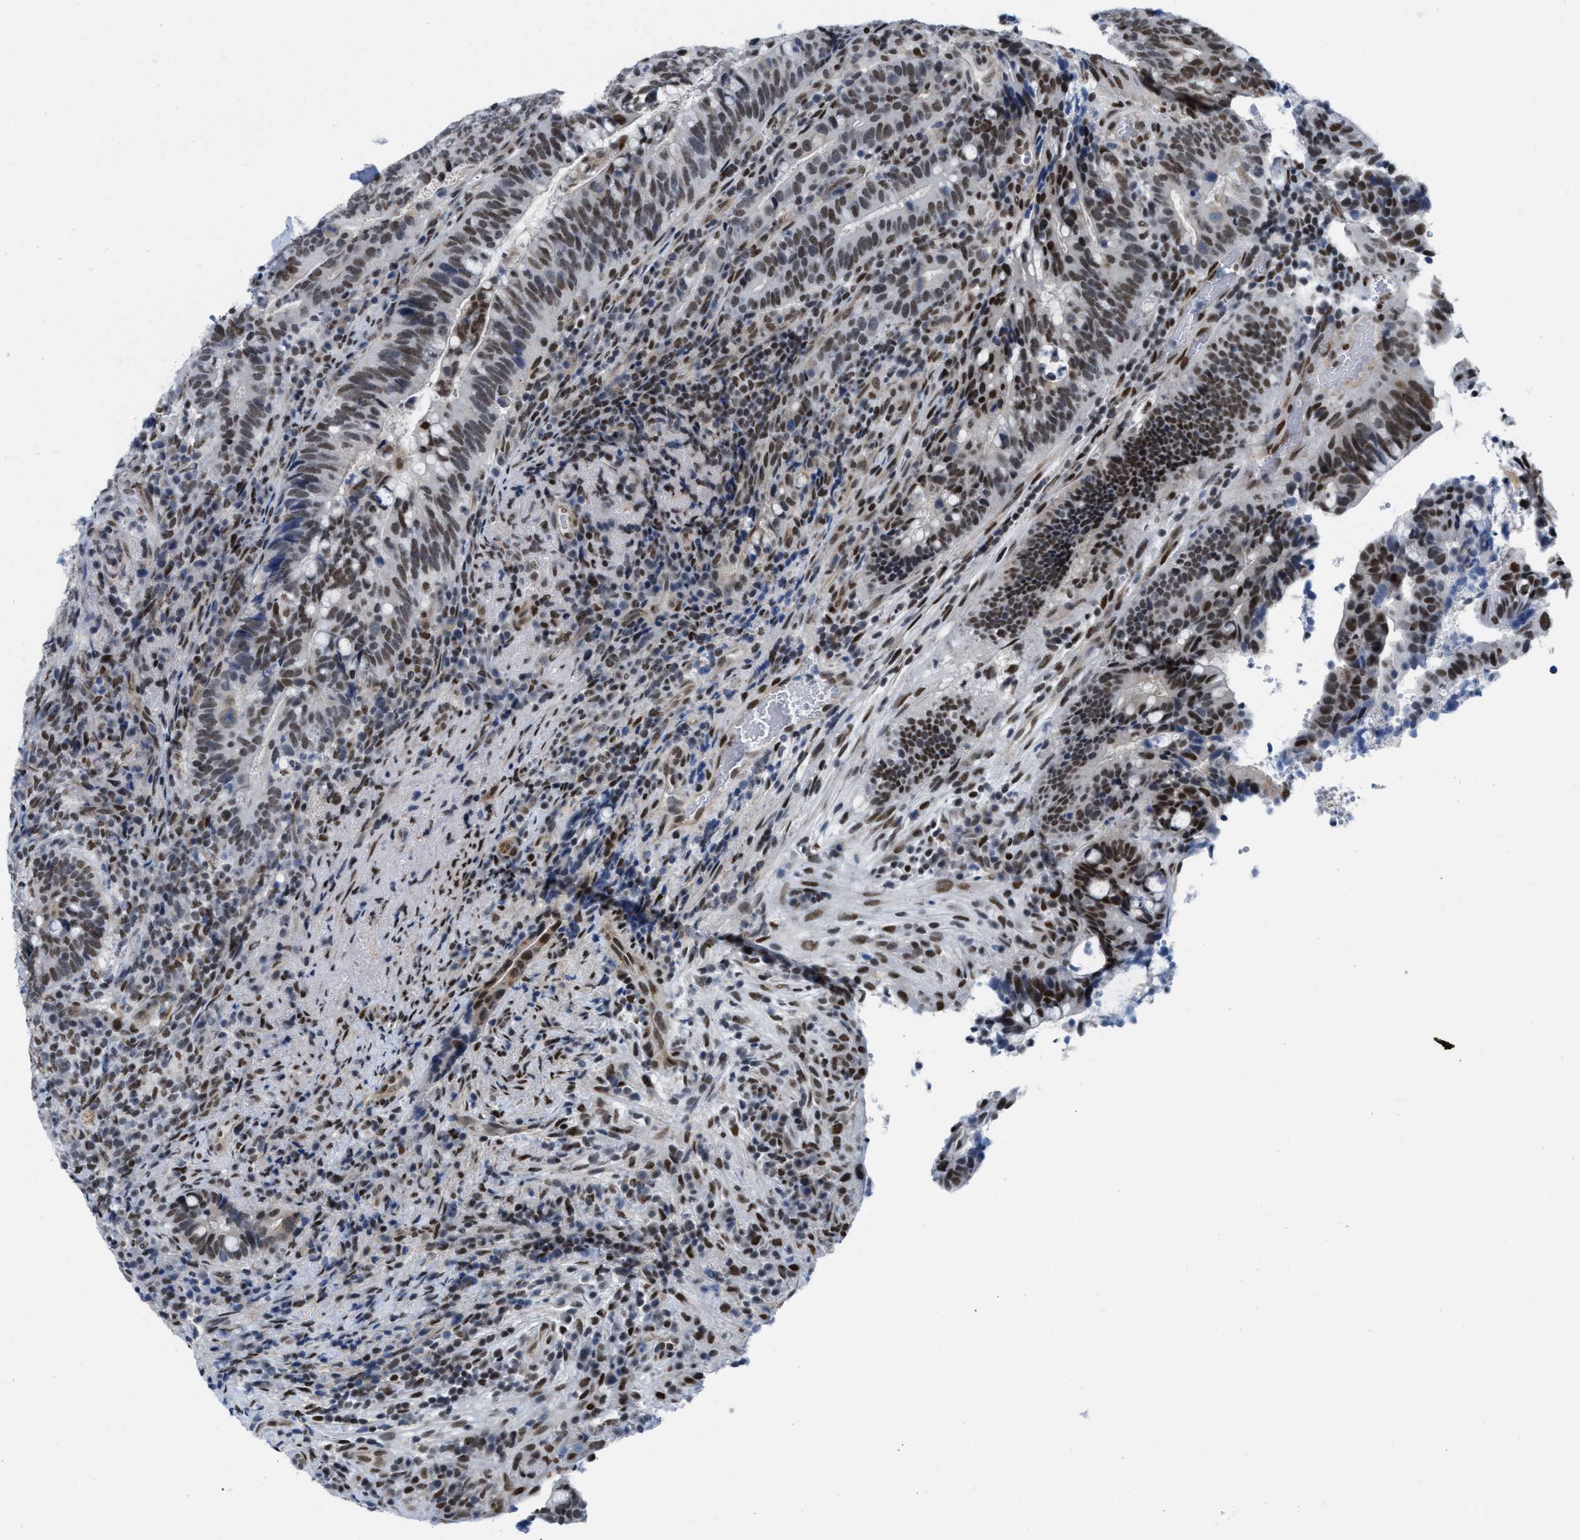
{"staining": {"intensity": "strong", "quantity": ">75%", "location": "nuclear"}, "tissue": "colorectal cancer", "cell_type": "Tumor cells", "image_type": "cancer", "snomed": [{"axis": "morphology", "description": "Adenocarcinoma, NOS"}, {"axis": "topography", "description": "Colon"}], "caption": "Protein expression by immunohistochemistry (IHC) shows strong nuclear expression in approximately >75% of tumor cells in colorectal cancer (adenocarcinoma).", "gene": "MIER1", "patient": {"sex": "female", "age": 66}}